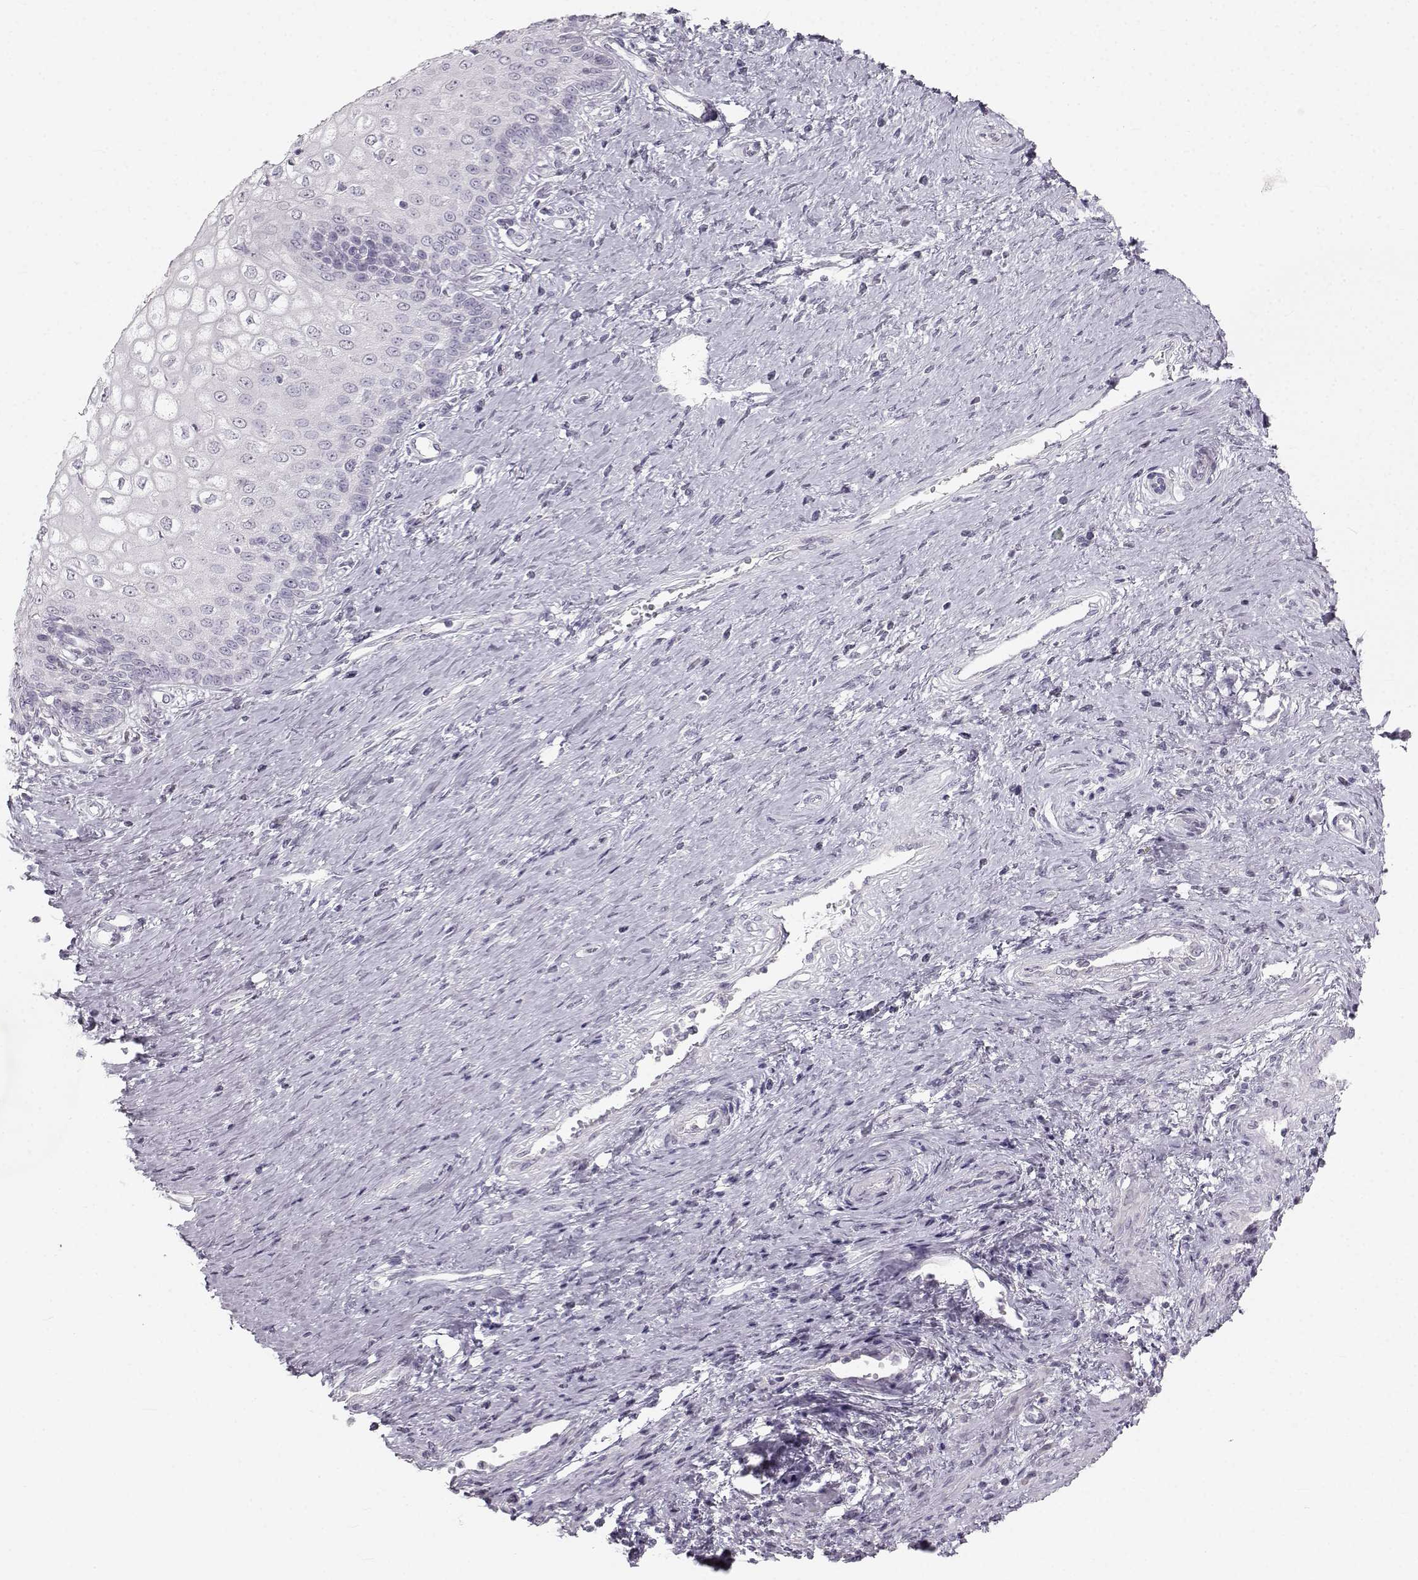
{"staining": {"intensity": "negative", "quantity": "none", "location": "none"}, "tissue": "cervical cancer", "cell_type": "Tumor cells", "image_type": "cancer", "snomed": [{"axis": "morphology", "description": "Squamous cell carcinoma, NOS"}, {"axis": "topography", "description": "Cervix"}], "caption": "IHC micrograph of neoplastic tissue: human cervical squamous cell carcinoma stained with DAB shows no significant protein expression in tumor cells. (Stains: DAB (3,3'-diaminobenzidine) immunohistochemistry with hematoxylin counter stain, Microscopy: brightfield microscopy at high magnification).", "gene": "OIP5", "patient": {"sex": "female", "age": 26}}